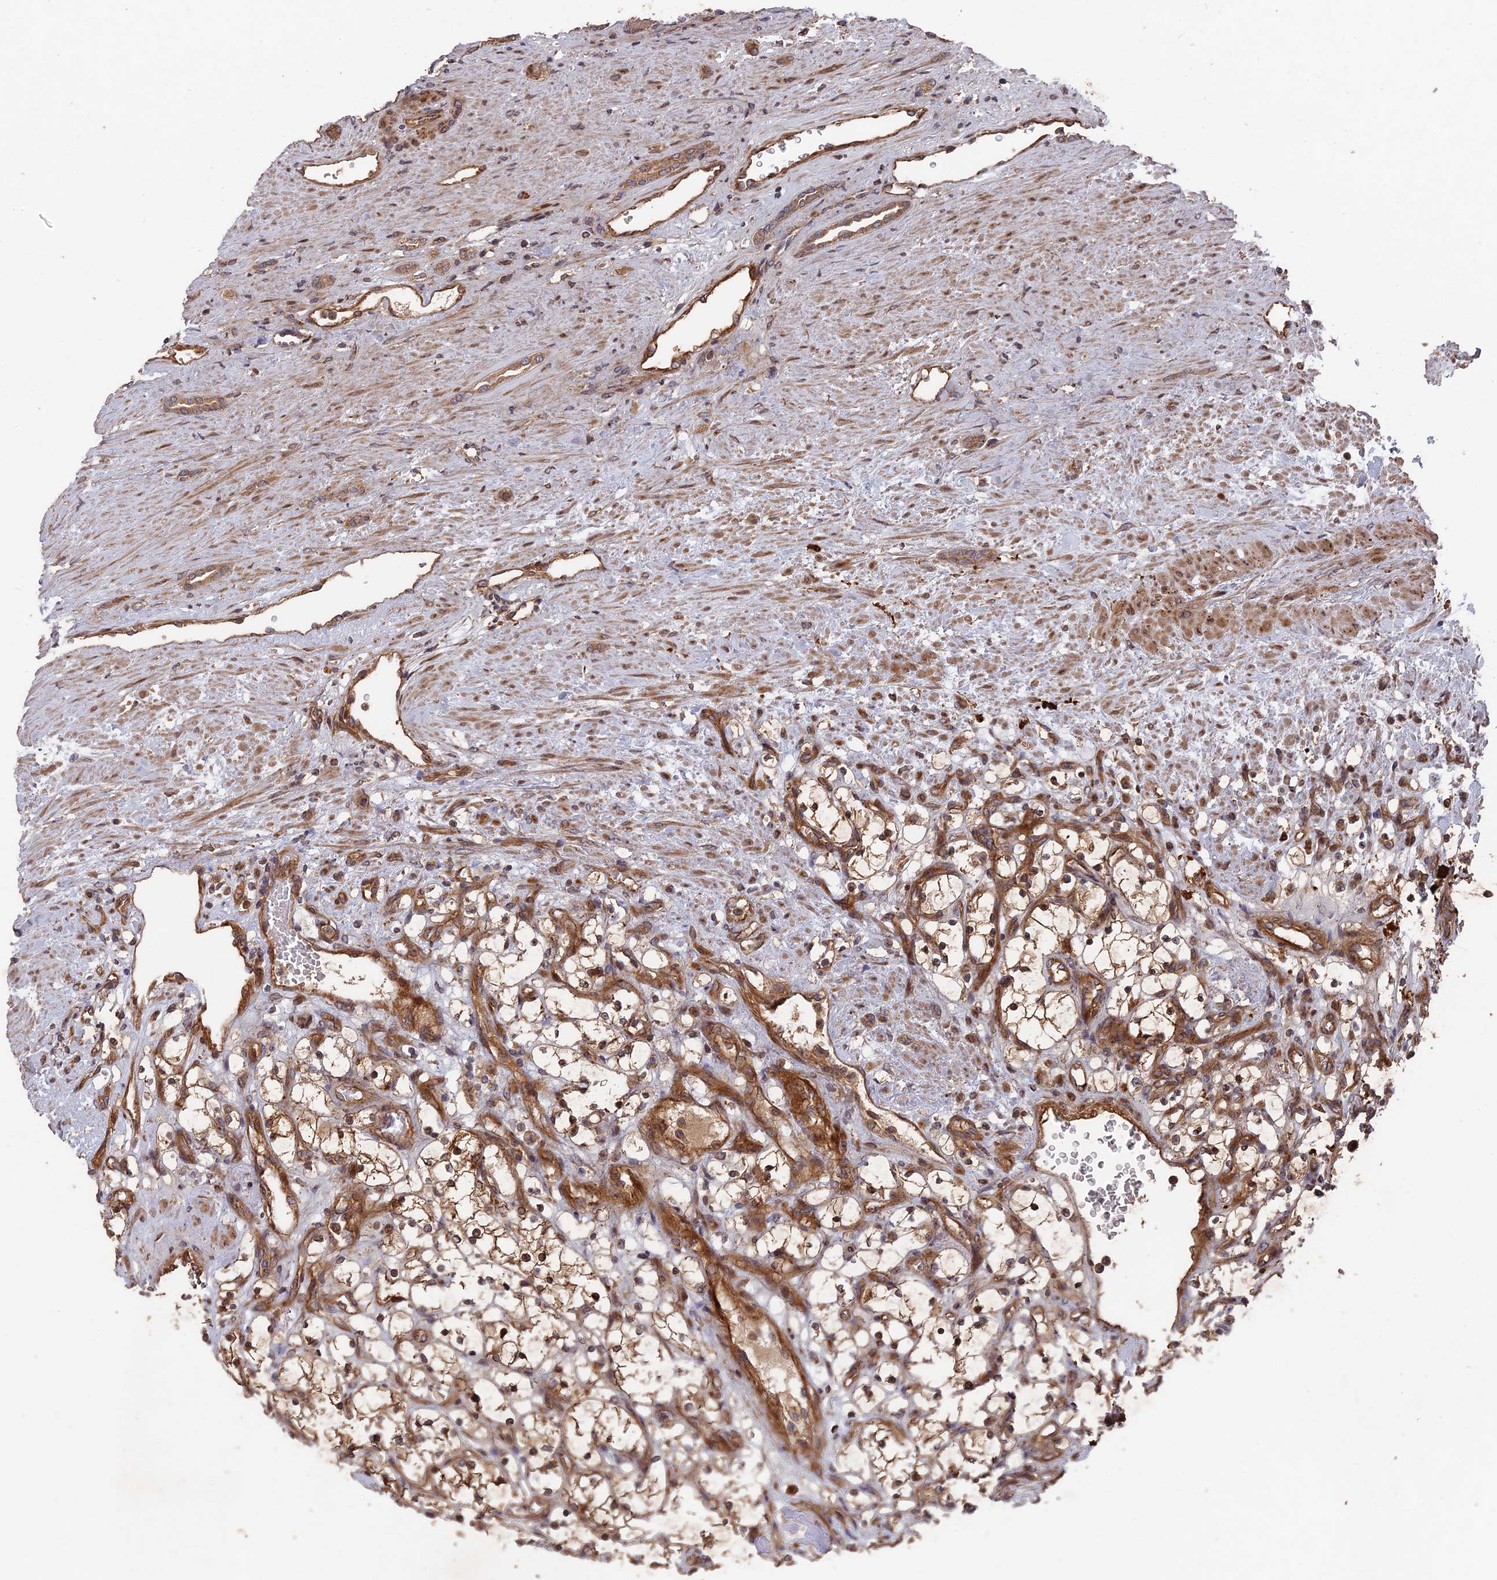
{"staining": {"intensity": "moderate", "quantity": ">75%", "location": "cytoplasmic/membranous"}, "tissue": "renal cancer", "cell_type": "Tumor cells", "image_type": "cancer", "snomed": [{"axis": "morphology", "description": "Adenocarcinoma, NOS"}, {"axis": "topography", "description": "Kidney"}], "caption": "Adenocarcinoma (renal) tissue displays moderate cytoplasmic/membranous staining in about >75% of tumor cells", "gene": "DEF8", "patient": {"sex": "female", "age": 69}}